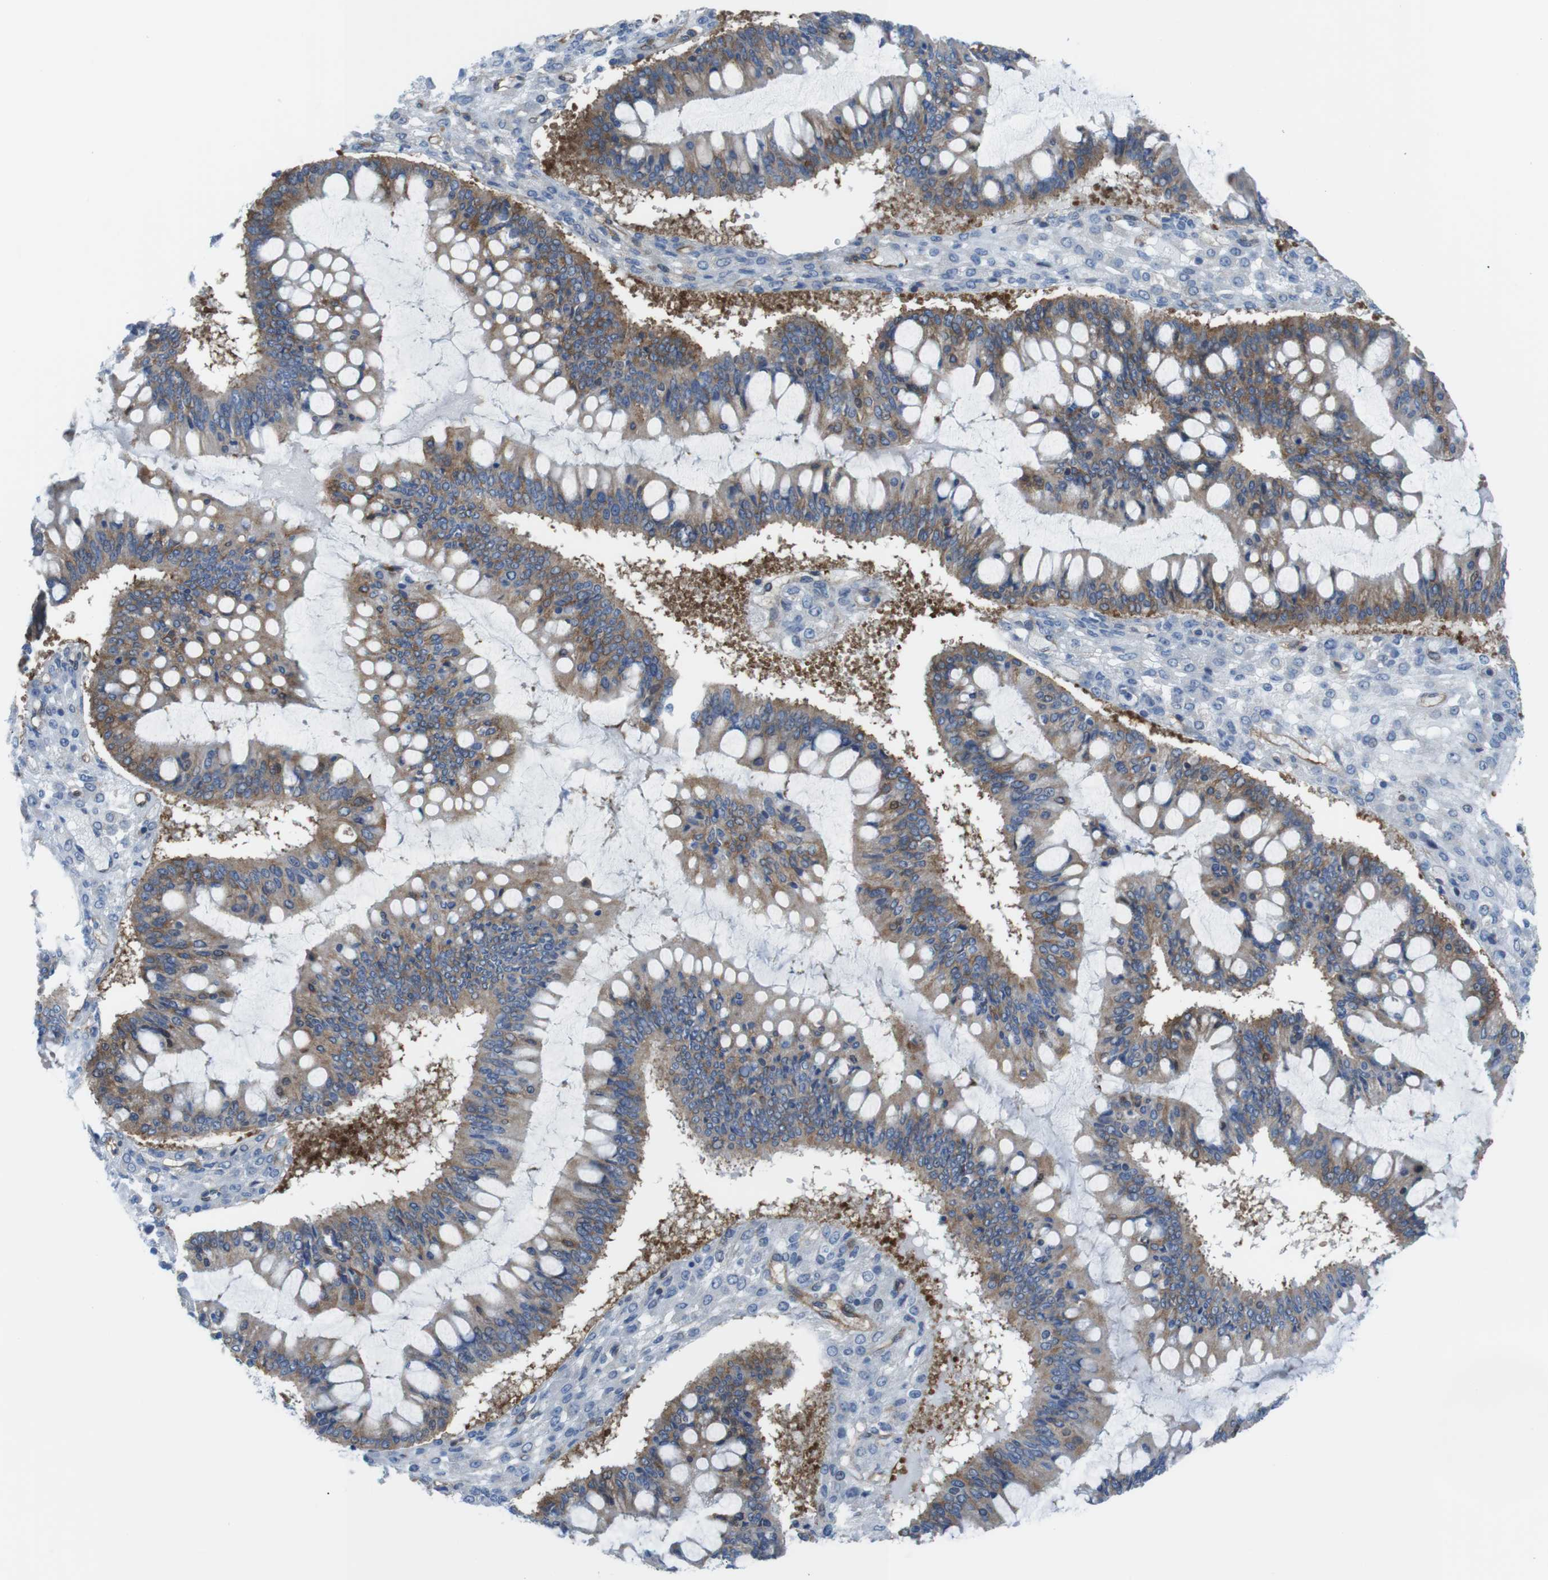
{"staining": {"intensity": "moderate", "quantity": ">75%", "location": "cytoplasmic/membranous"}, "tissue": "ovarian cancer", "cell_type": "Tumor cells", "image_type": "cancer", "snomed": [{"axis": "morphology", "description": "Cystadenocarcinoma, mucinous, NOS"}, {"axis": "topography", "description": "Ovary"}], "caption": "This is a histology image of immunohistochemistry (IHC) staining of ovarian cancer (mucinous cystadenocarcinoma), which shows moderate expression in the cytoplasmic/membranous of tumor cells.", "gene": "DIAPH2", "patient": {"sex": "female", "age": 73}}